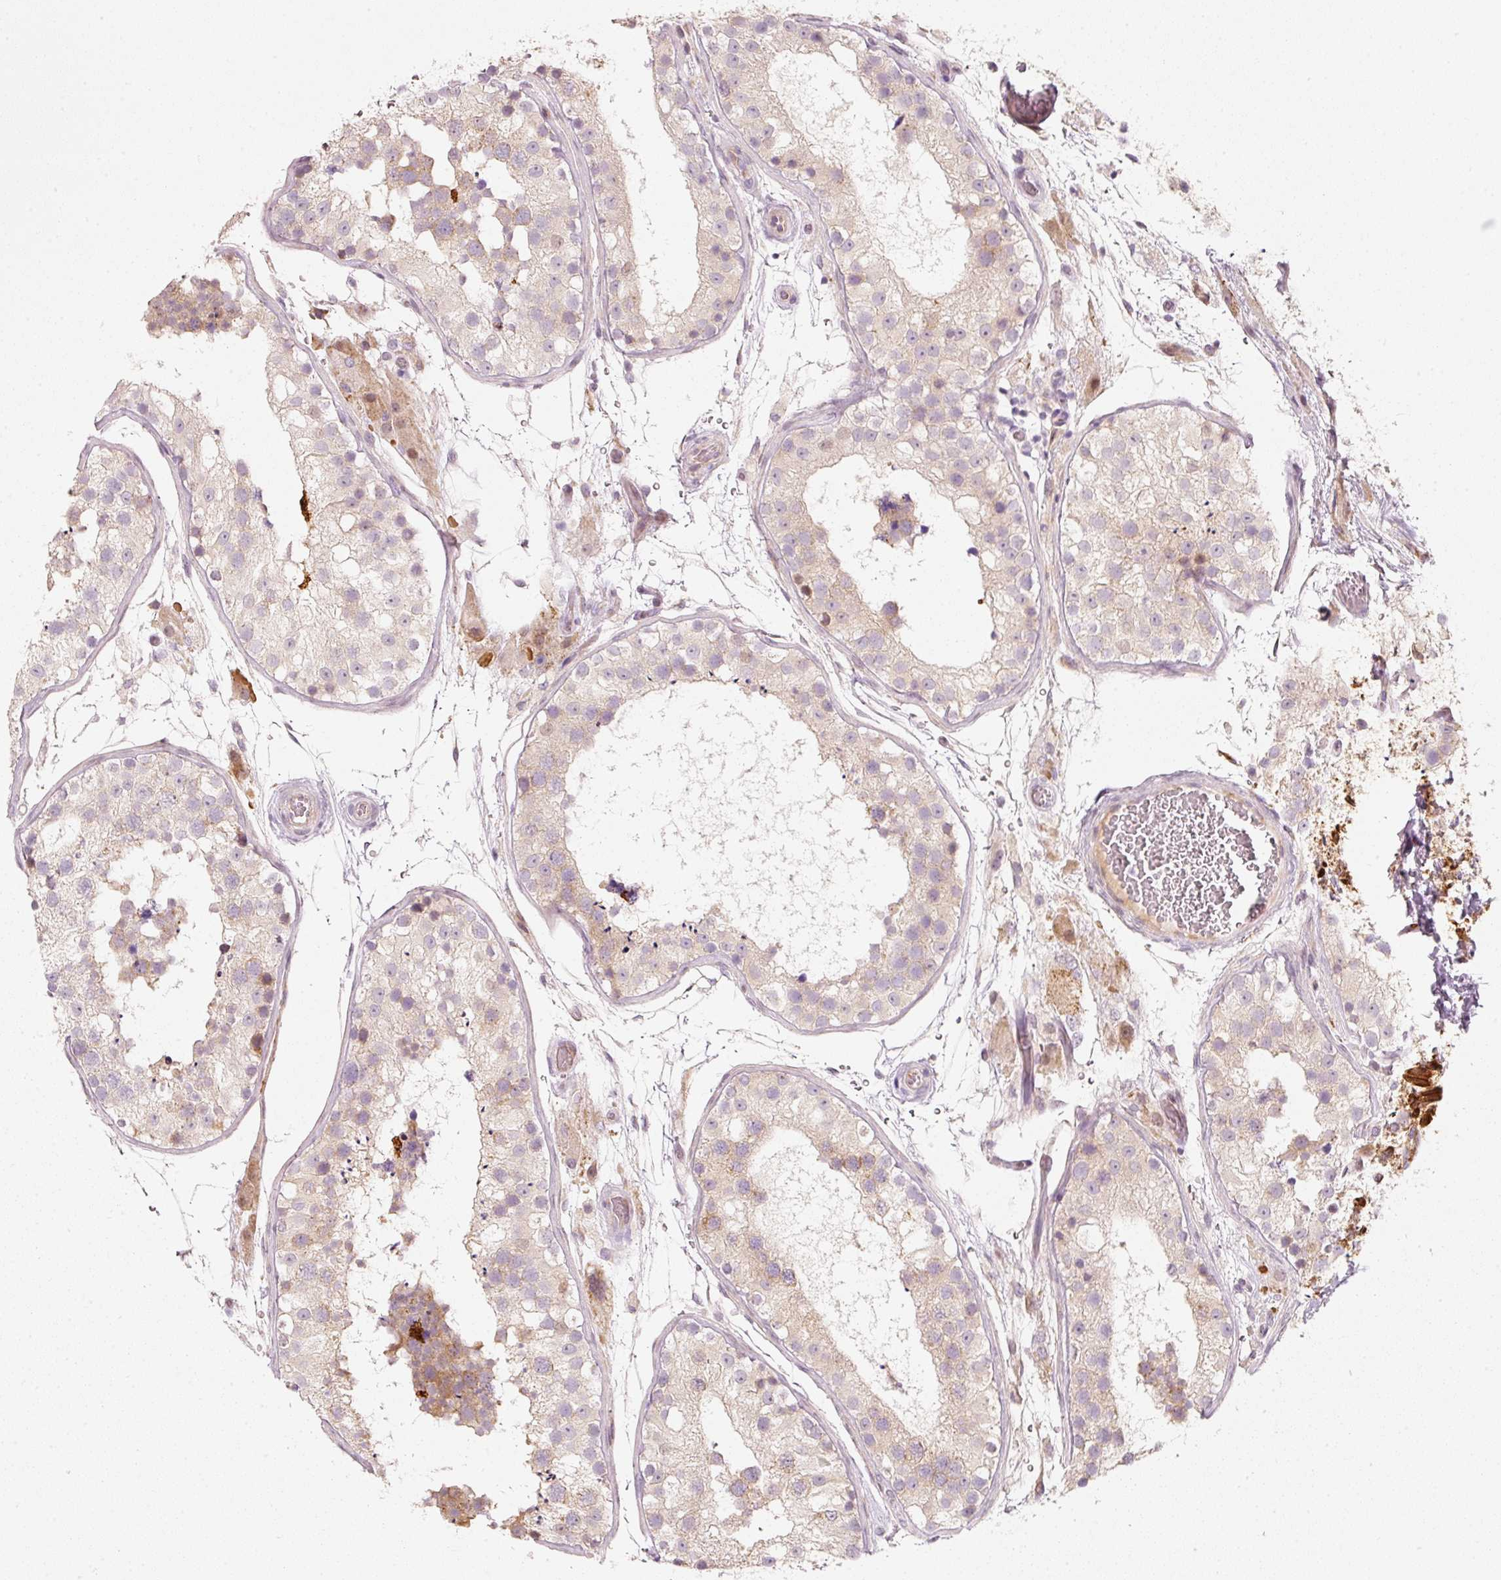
{"staining": {"intensity": "moderate", "quantity": "25%-75%", "location": "cytoplasmic/membranous"}, "tissue": "testis", "cell_type": "Cells in seminiferous ducts", "image_type": "normal", "snomed": [{"axis": "morphology", "description": "Normal tissue, NOS"}, {"axis": "topography", "description": "Testis"}], "caption": "Protein staining by IHC demonstrates moderate cytoplasmic/membranous expression in approximately 25%-75% of cells in seminiferous ducts in normal testis. (Stains: DAB in brown, nuclei in blue, Microscopy: brightfield microscopy at high magnification).", "gene": "SLC20A1", "patient": {"sex": "male", "age": 26}}